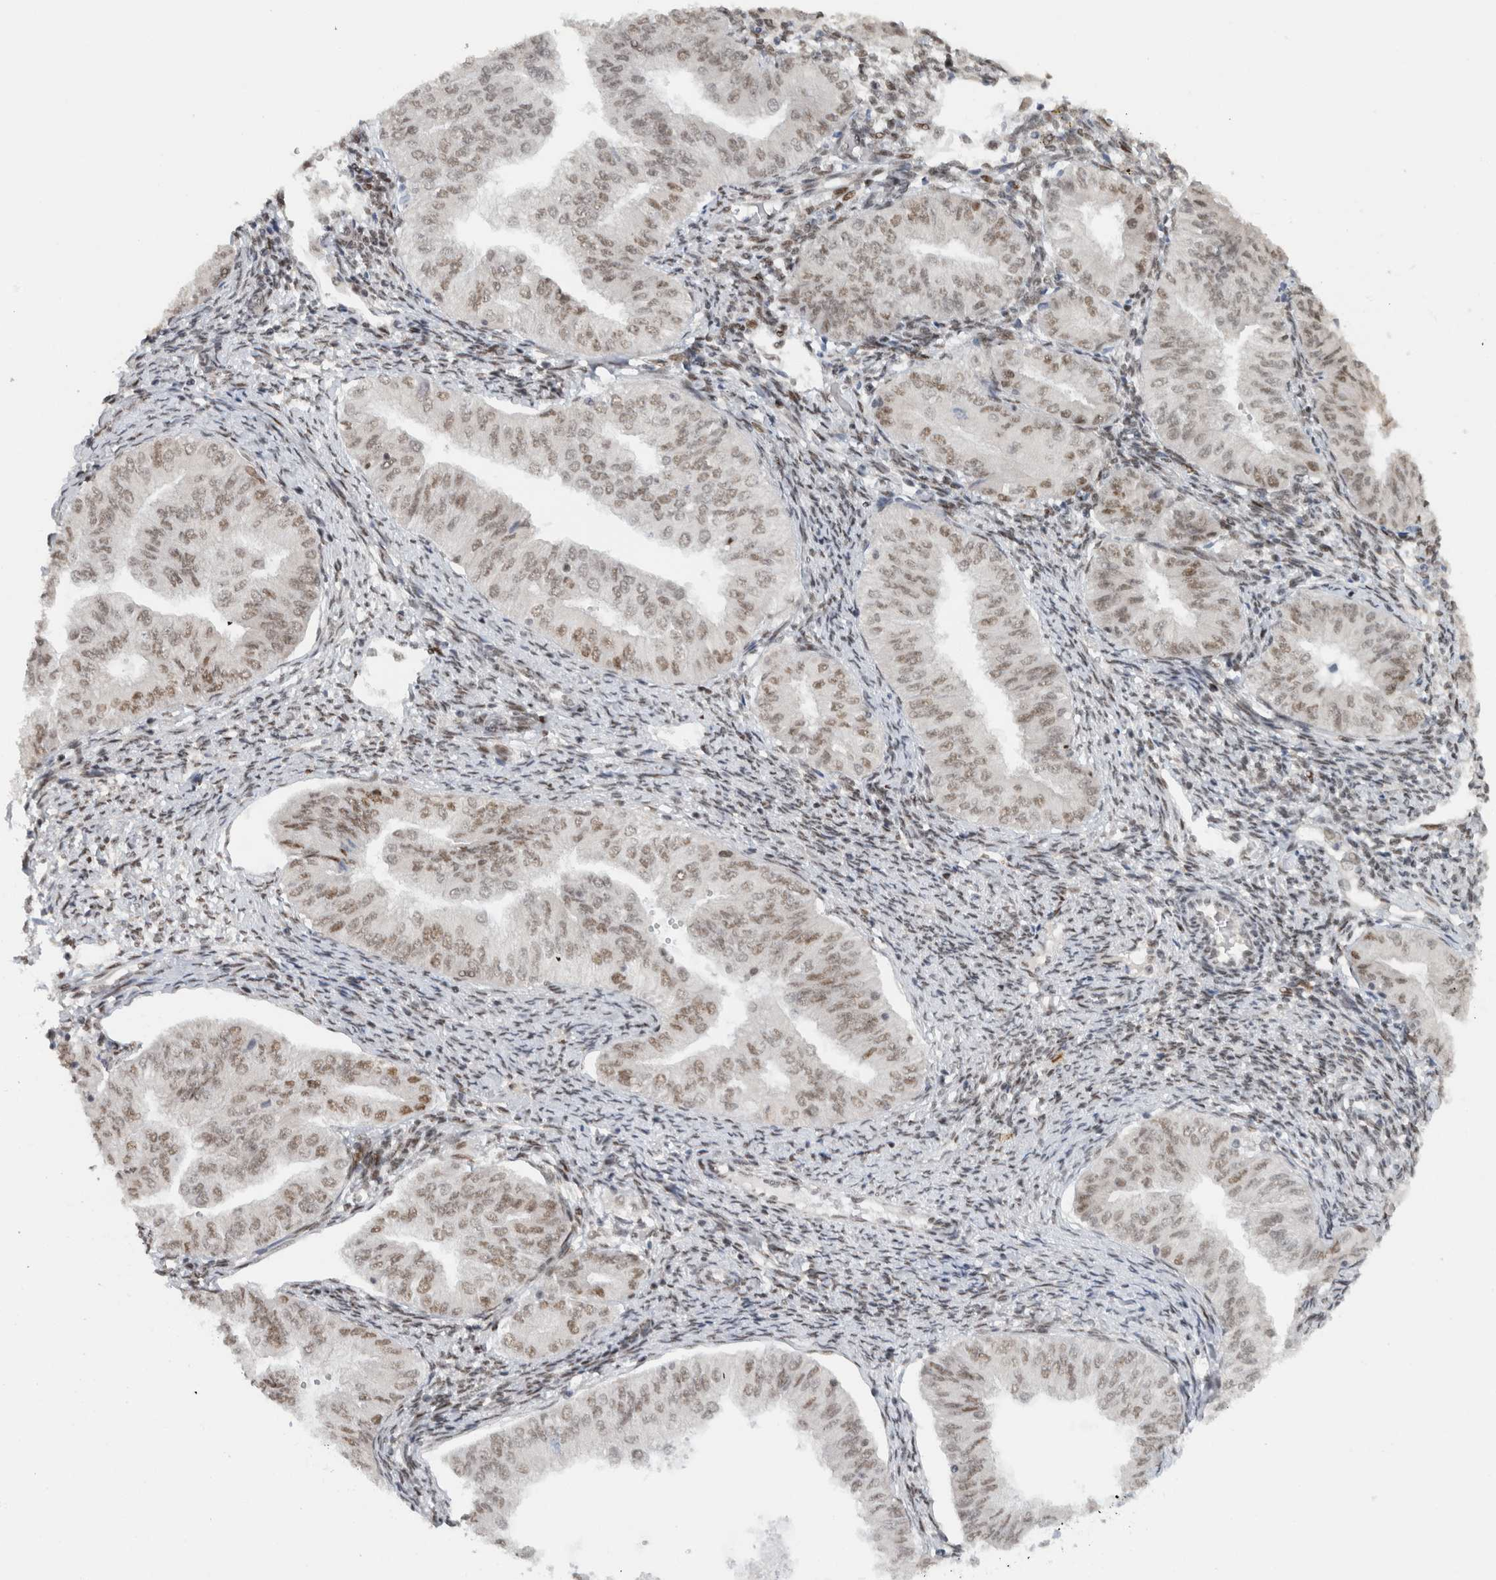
{"staining": {"intensity": "moderate", "quantity": "25%-75%", "location": "nuclear"}, "tissue": "endometrial cancer", "cell_type": "Tumor cells", "image_type": "cancer", "snomed": [{"axis": "morphology", "description": "Normal tissue, NOS"}, {"axis": "morphology", "description": "Adenocarcinoma, NOS"}, {"axis": "topography", "description": "Endometrium"}], "caption": "Moderate nuclear staining for a protein is seen in approximately 25%-75% of tumor cells of endometrial cancer using immunohistochemistry (IHC).", "gene": "HNRNPR", "patient": {"sex": "female", "age": 53}}